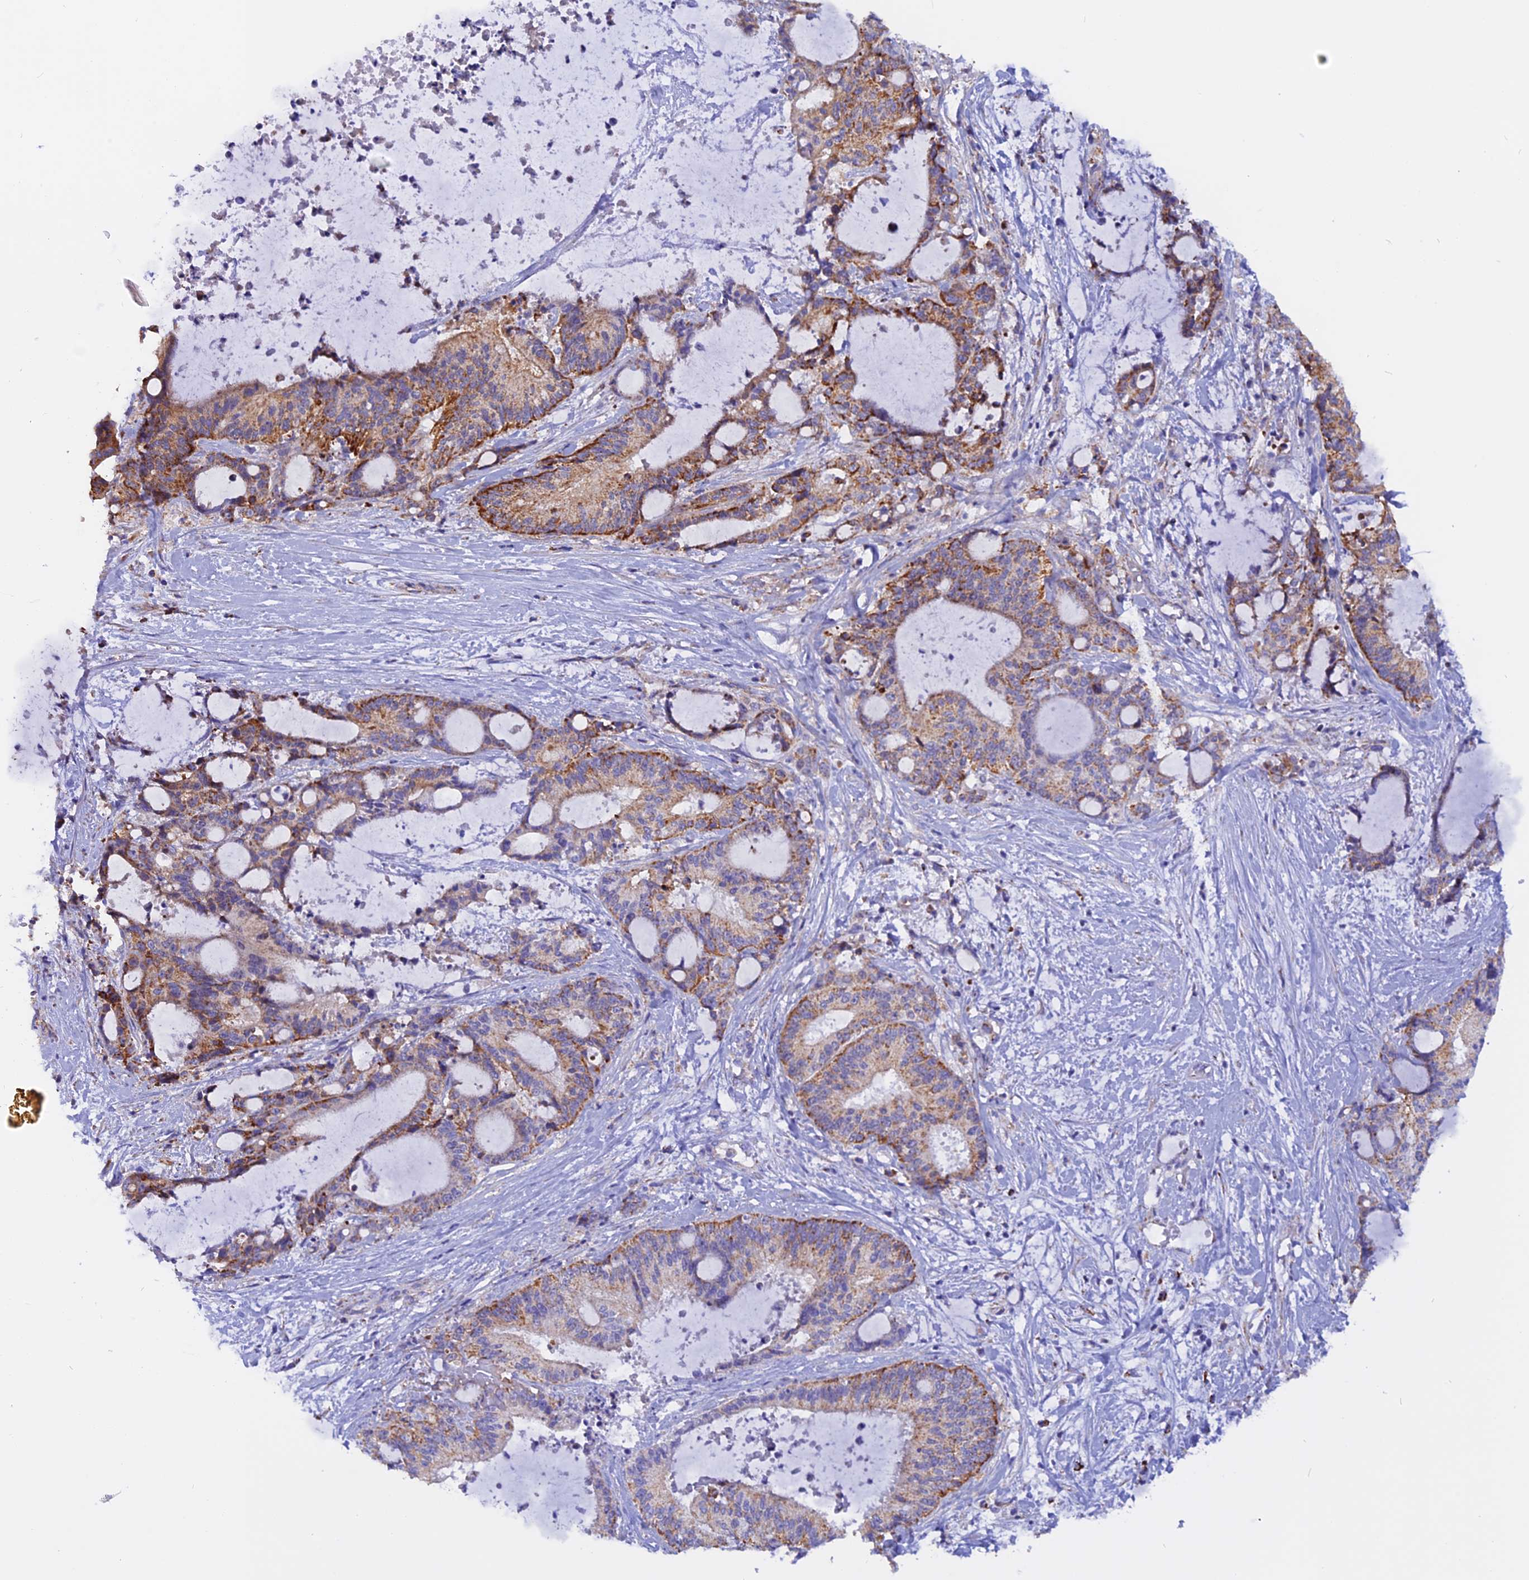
{"staining": {"intensity": "moderate", "quantity": ">75%", "location": "cytoplasmic/membranous"}, "tissue": "liver cancer", "cell_type": "Tumor cells", "image_type": "cancer", "snomed": [{"axis": "morphology", "description": "Normal tissue, NOS"}, {"axis": "morphology", "description": "Cholangiocarcinoma"}, {"axis": "topography", "description": "Liver"}, {"axis": "topography", "description": "Peripheral nerve tissue"}], "caption": "Liver cancer (cholangiocarcinoma) tissue demonstrates moderate cytoplasmic/membranous staining in about >75% of tumor cells, visualized by immunohistochemistry.", "gene": "GCDH", "patient": {"sex": "female", "age": 73}}